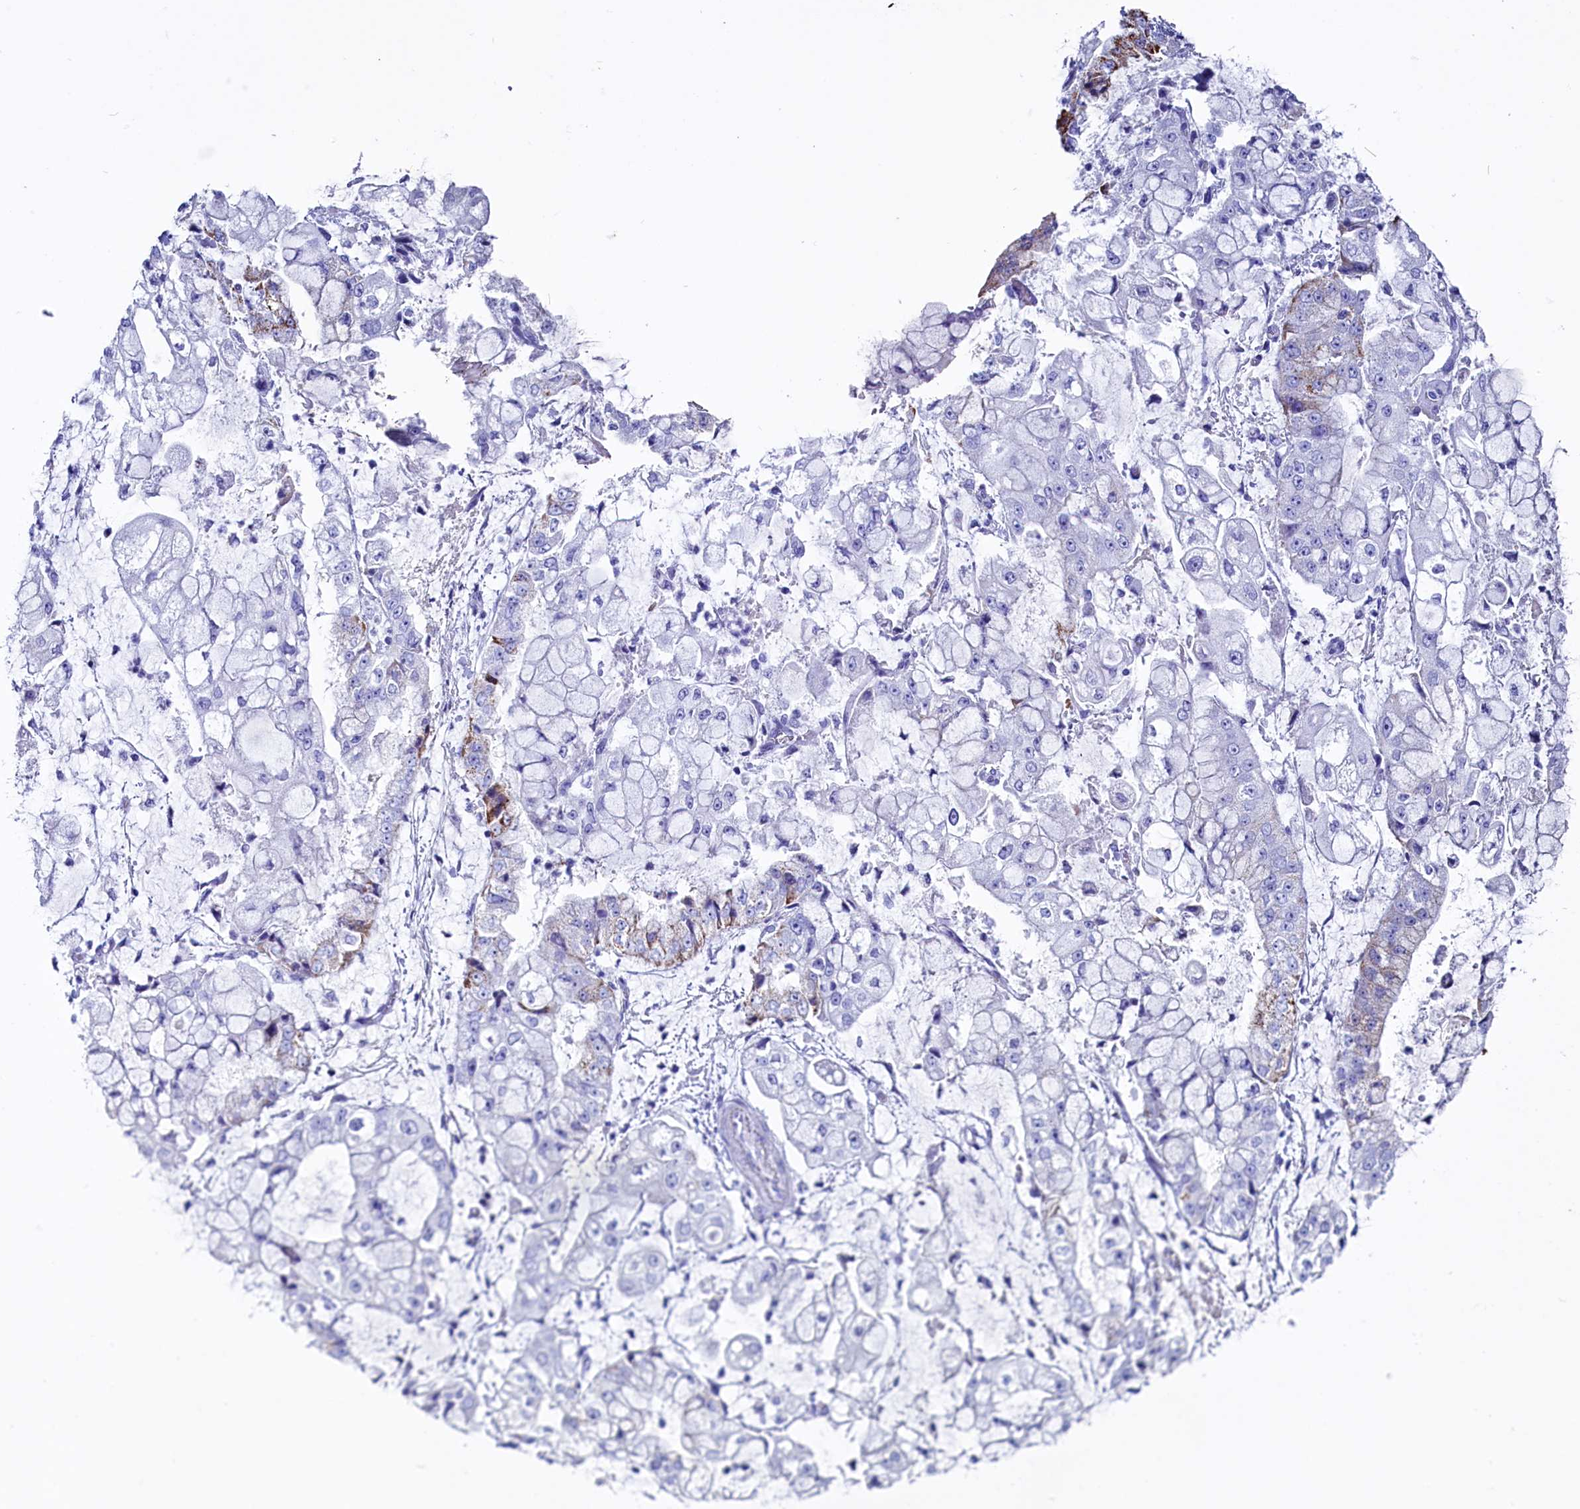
{"staining": {"intensity": "moderate", "quantity": "<25%", "location": "cytoplasmic/membranous"}, "tissue": "stomach cancer", "cell_type": "Tumor cells", "image_type": "cancer", "snomed": [{"axis": "morphology", "description": "Adenocarcinoma, NOS"}, {"axis": "topography", "description": "Stomach"}], "caption": "The immunohistochemical stain highlights moderate cytoplasmic/membranous staining in tumor cells of stomach cancer (adenocarcinoma) tissue.", "gene": "ANKRD29", "patient": {"sex": "male", "age": 76}}